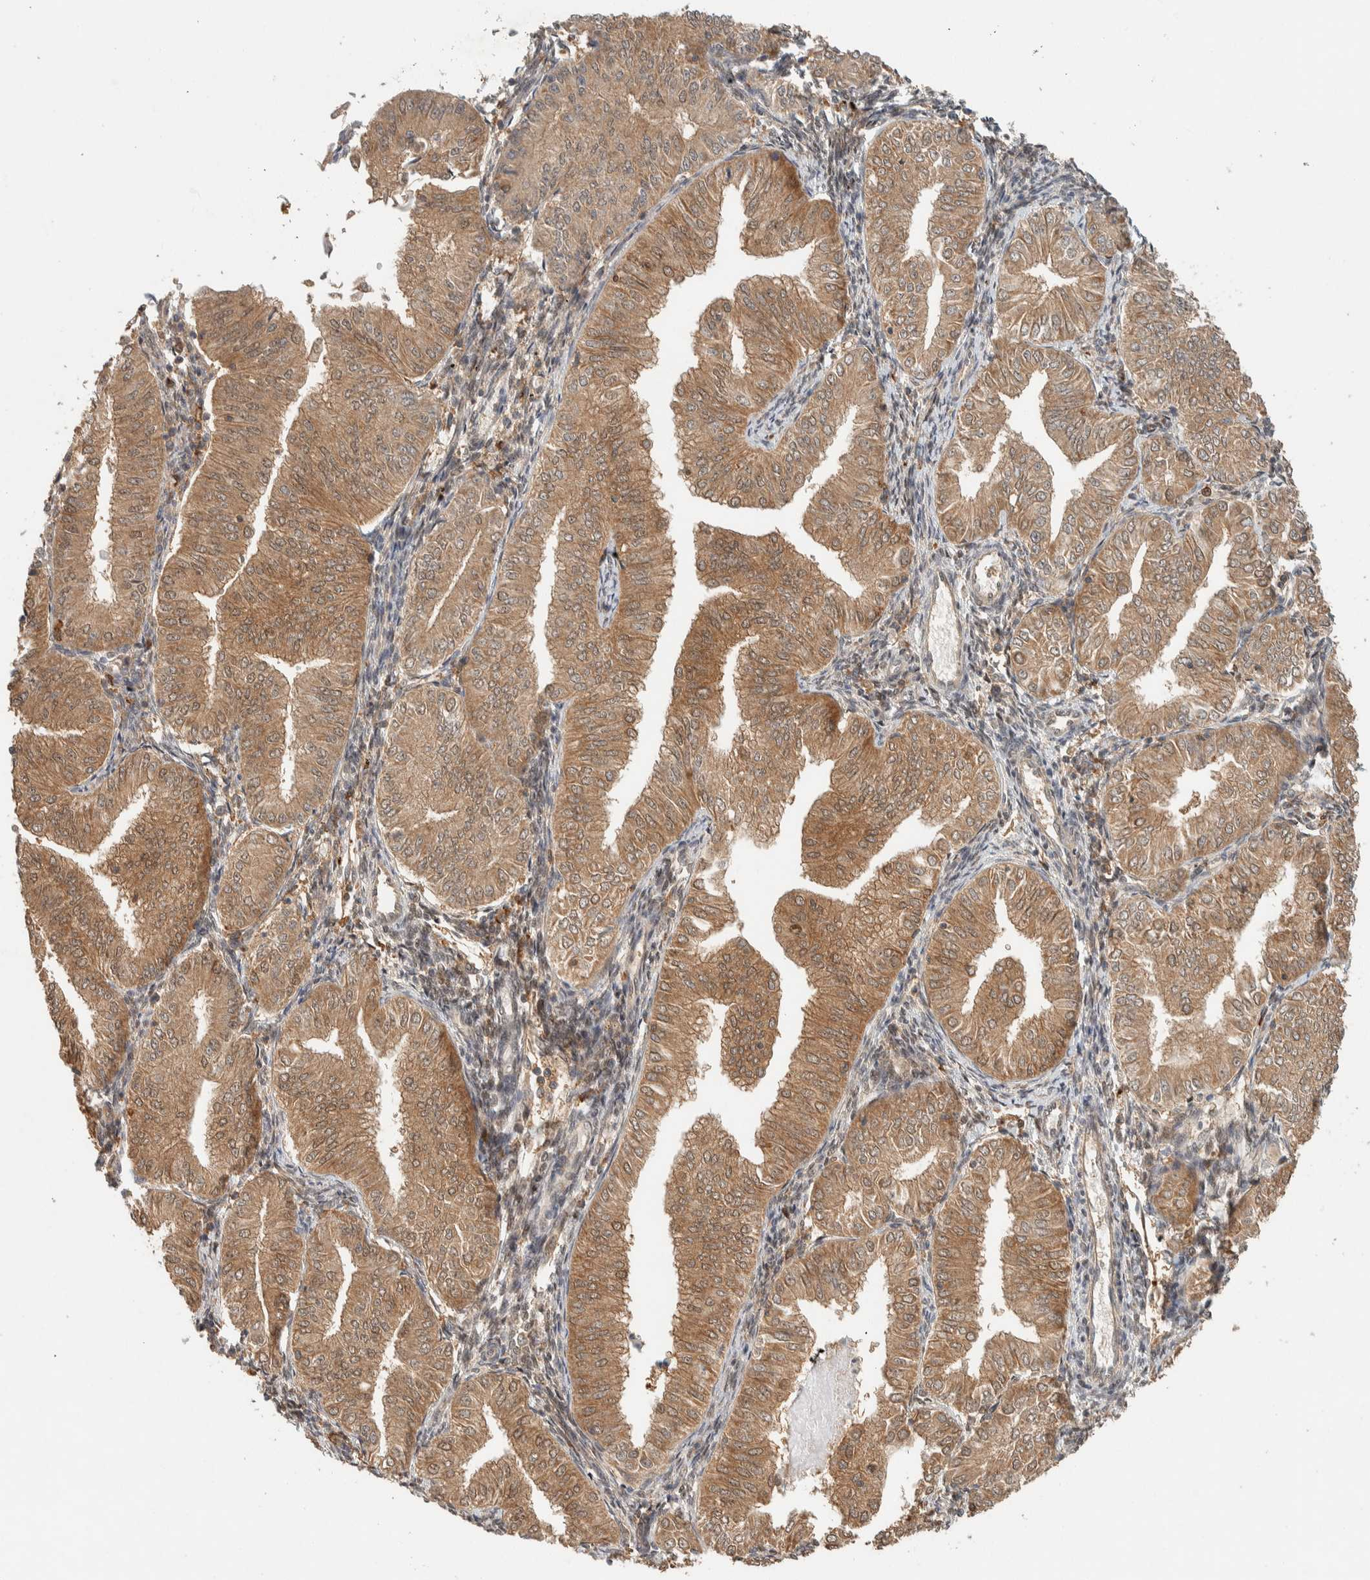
{"staining": {"intensity": "moderate", "quantity": ">75%", "location": "cytoplasmic/membranous,nuclear"}, "tissue": "endometrial cancer", "cell_type": "Tumor cells", "image_type": "cancer", "snomed": [{"axis": "morphology", "description": "Normal tissue, NOS"}, {"axis": "morphology", "description": "Adenocarcinoma, NOS"}, {"axis": "topography", "description": "Endometrium"}], "caption": "This is an image of IHC staining of endometrial cancer (adenocarcinoma), which shows moderate staining in the cytoplasmic/membranous and nuclear of tumor cells.", "gene": "ZNF567", "patient": {"sex": "female", "age": 53}}